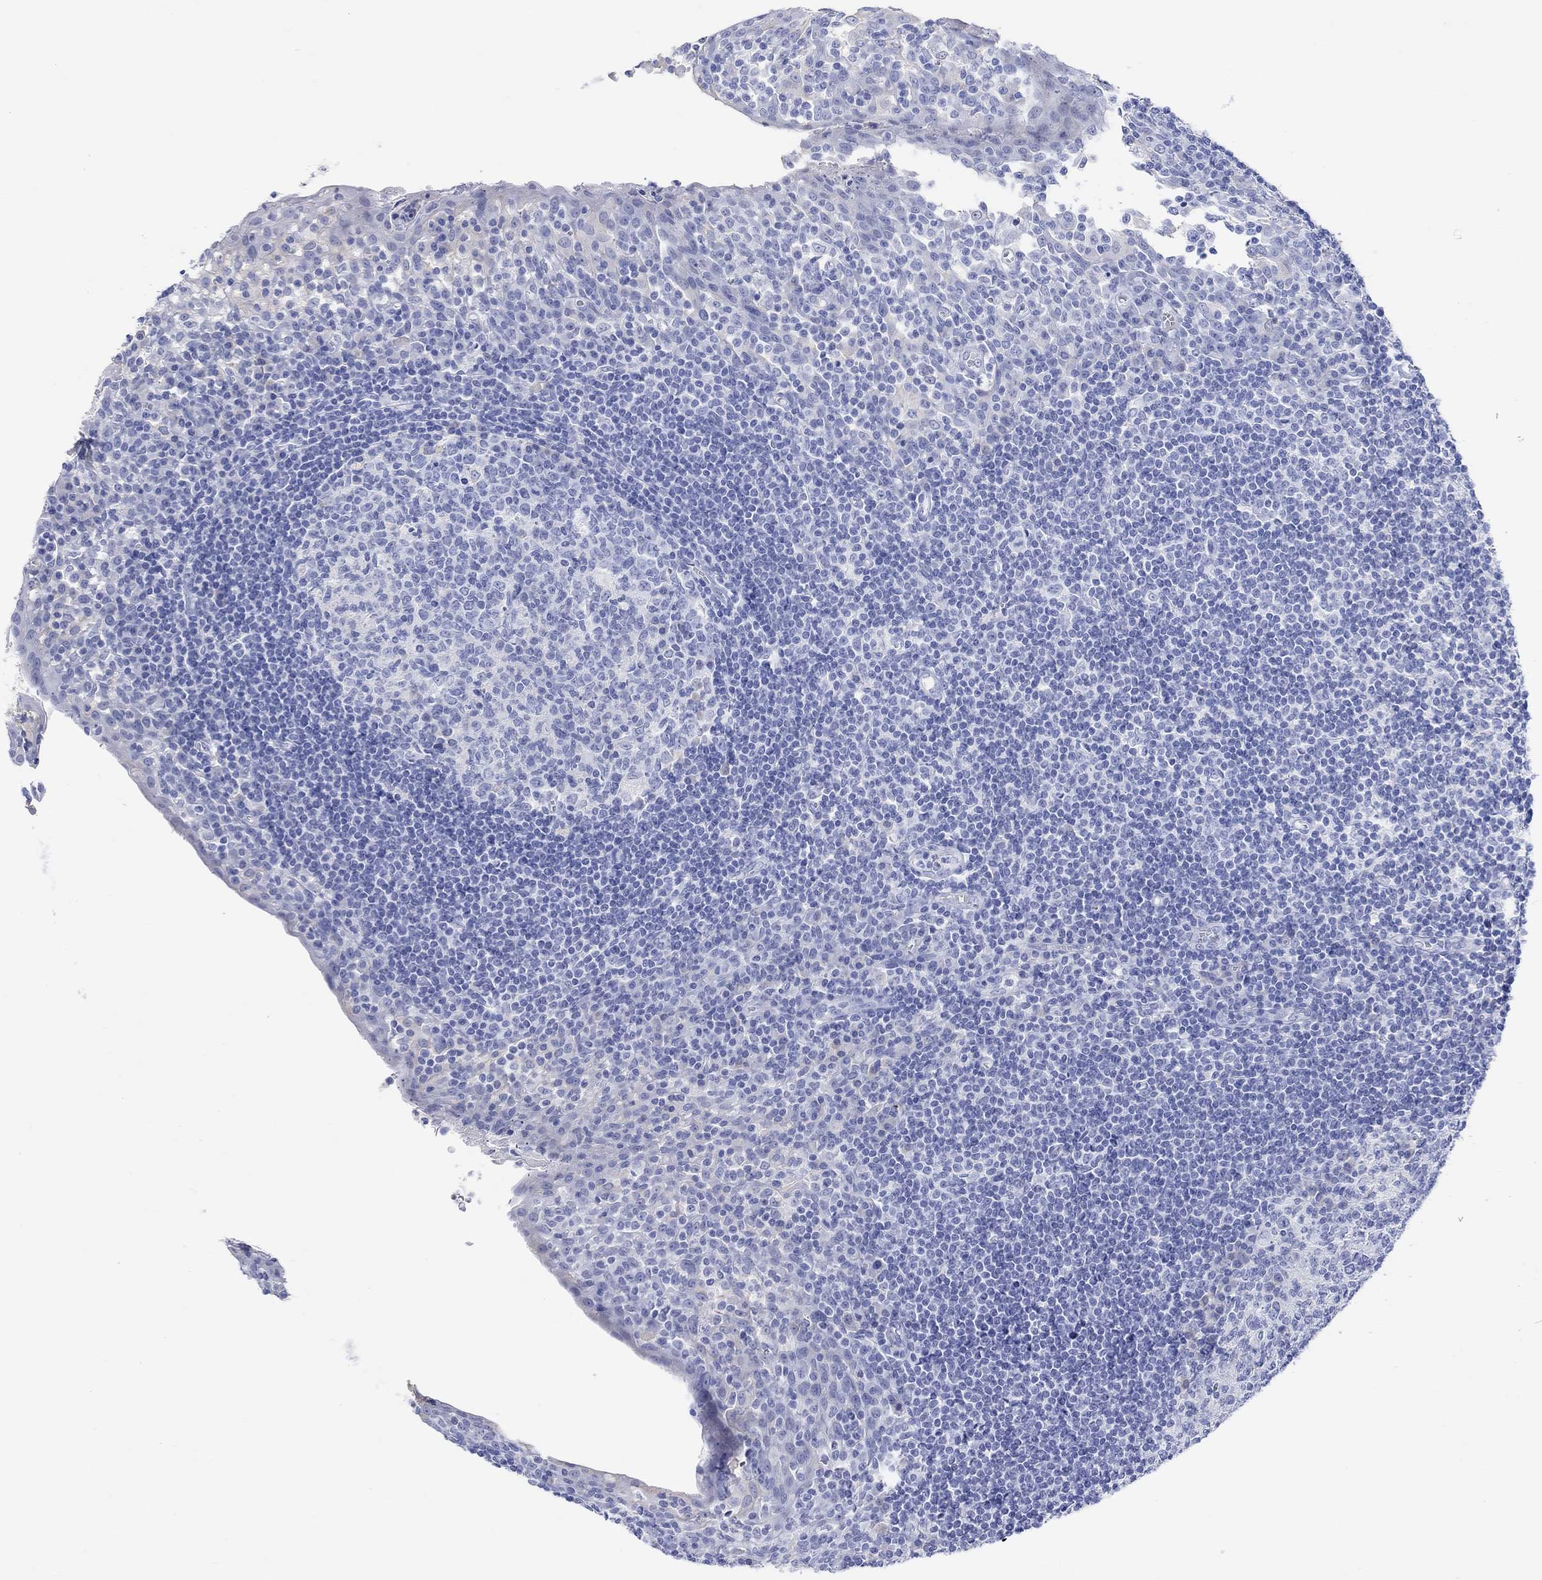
{"staining": {"intensity": "weak", "quantity": "<25%", "location": "cytoplasmic/membranous"}, "tissue": "tonsil", "cell_type": "Germinal center cells", "image_type": "normal", "snomed": [{"axis": "morphology", "description": "Normal tissue, NOS"}, {"axis": "topography", "description": "Tonsil"}], "caption": "There is no significant staining in germinal center cells of tonsil. (DAB IHC, high magnification).", "gene": "TYR", "patient": {"sex": "female", "age": 13}}